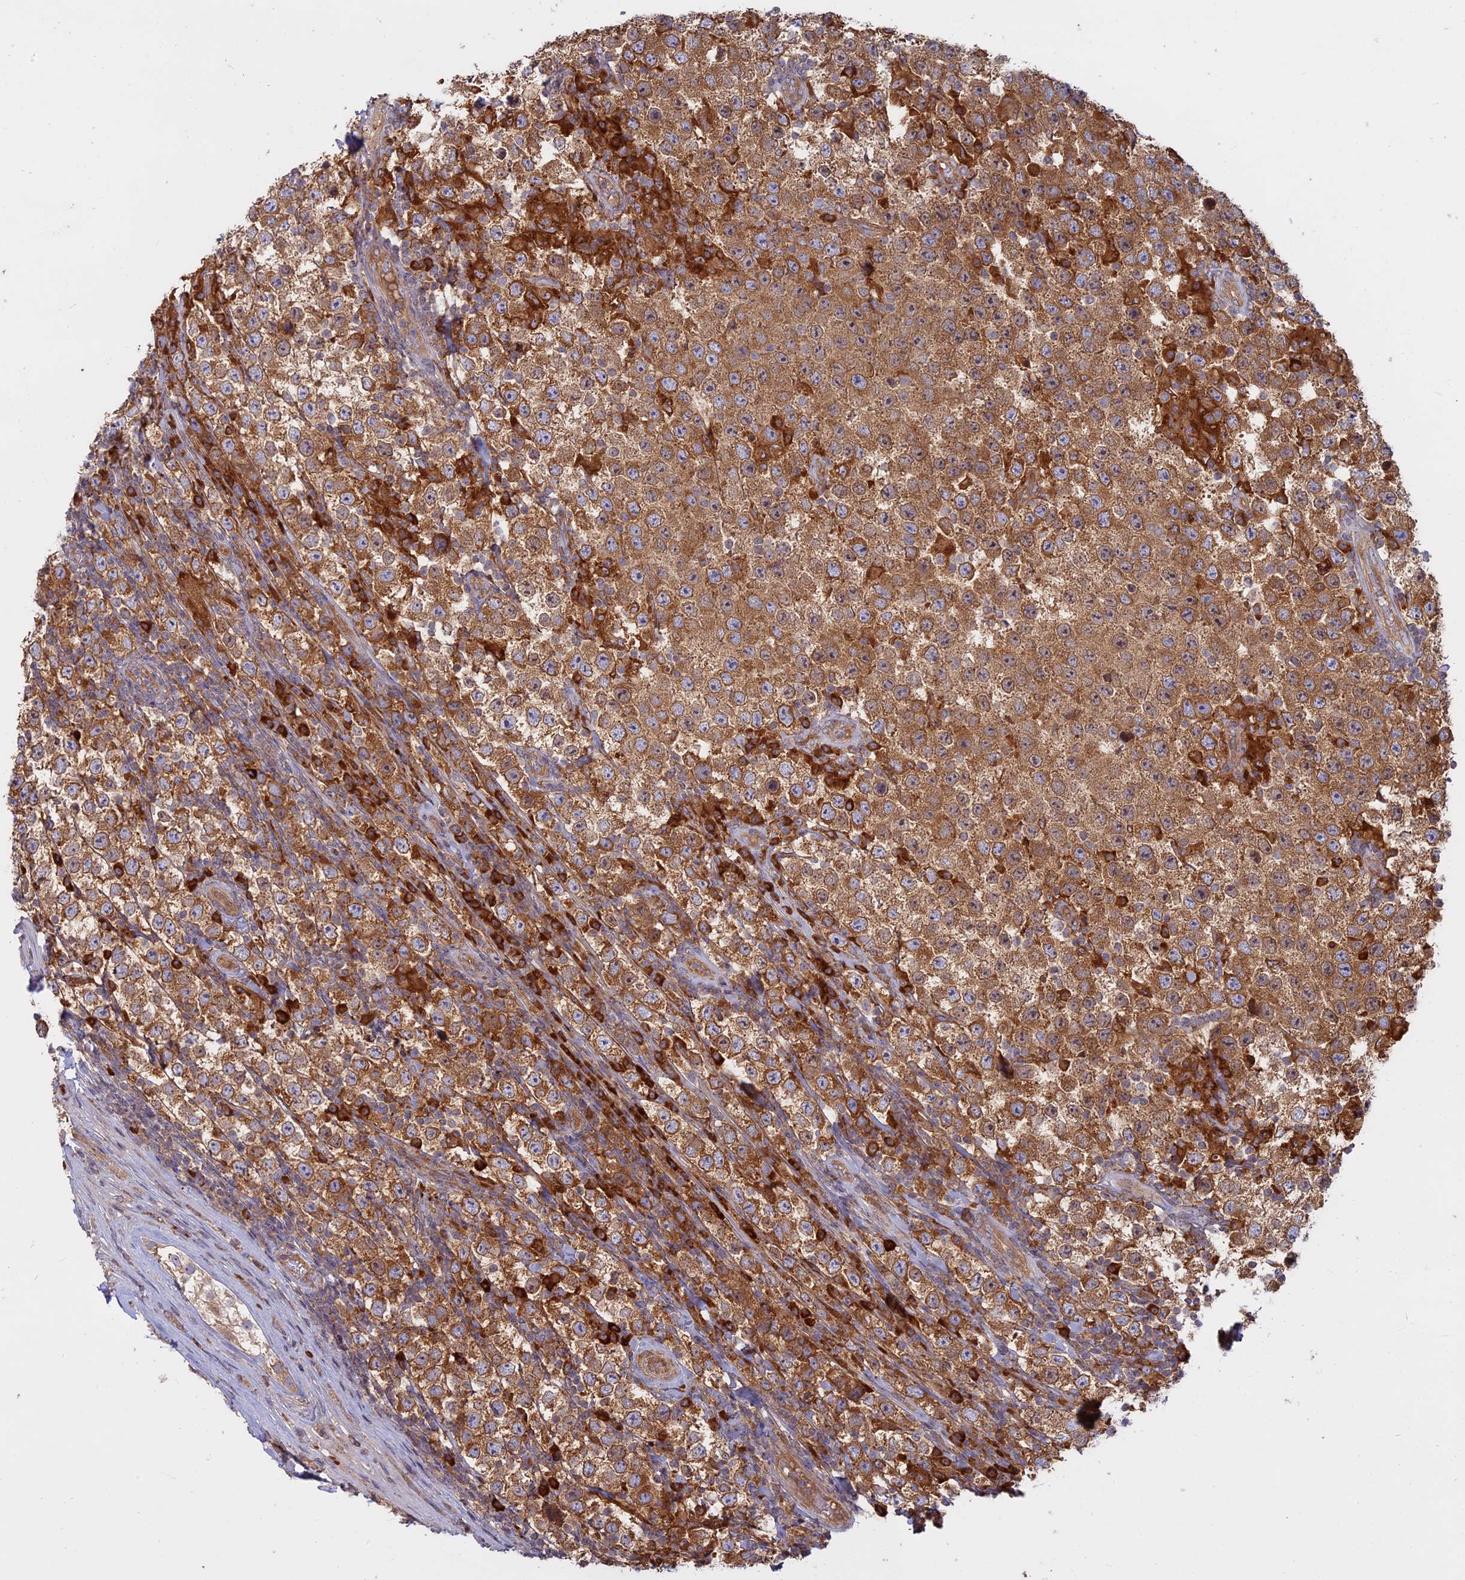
{"staining": {"intensity": "moderate", "quantity": ">75%", "location": "cytoplasmic/membranous"}, "tissue": "testis cancer", "cell_type": "Tumor cells", "image_type": "cancer", "snomed": [{"axis": "morphology", "description": "Normal tissue, NOS"}, {"axis": "morphology", "description": "Urothelial carcinoma, High grade"}, {"axis": "morphology", "description": "Seminoma, NOS"}, {"axis": "morphology", "description": "Carcinoma, Embryonal, NOS"}, {"axis": "topography", "description": "Urinary bladder"}, {"axis": "topography", "description": "Testis"}], "caption": "Immunohistochemistry (DAB) staining of human urothelial carcinoma (high-grade) (testis) demonstrates moderate cytoplasmic/membranous protein expression in approximately >75% of tumor cells.", "gene": "TMEM208", "patient": {"sex": "male", "age": 41}}